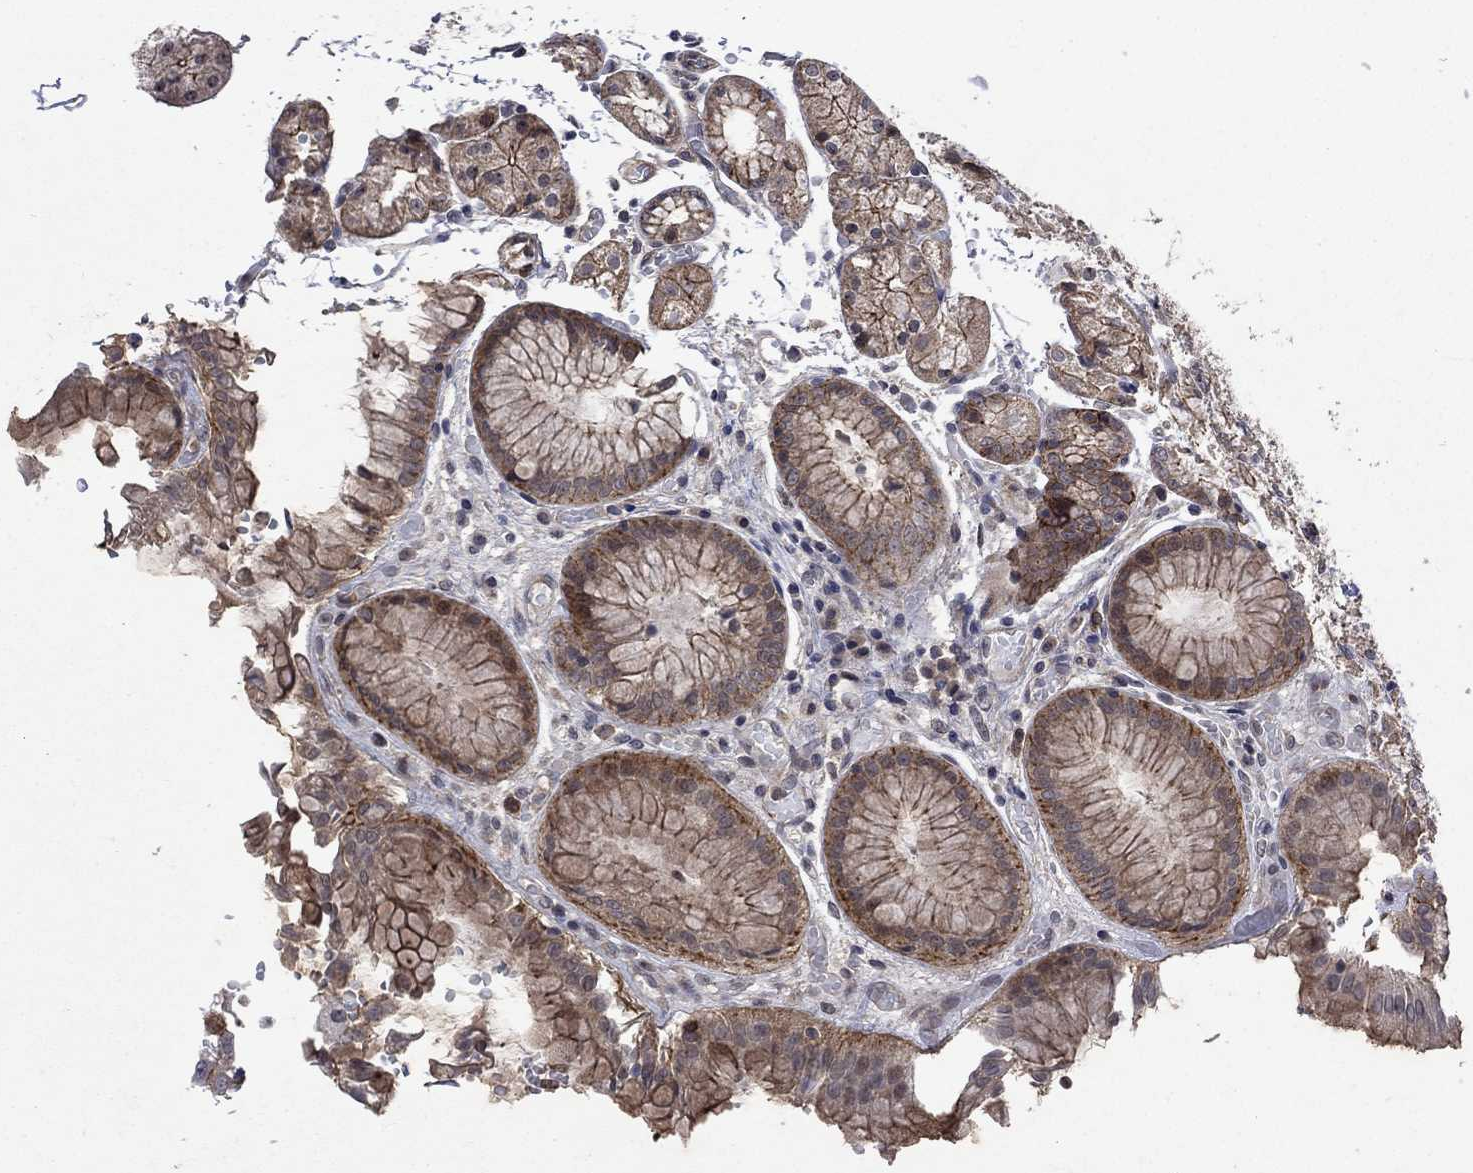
{"staining": {"intensity": "moderate", "quantity": "25%-75%", "location": "cytoplasmic/membranous"}, "tissue": "stomach", "cell_type": "Glandular cells", "image_type": "normal", "snomed": [{"axis": "morphology", "description": "Normal tissue, NOS"}, {"axis": "topography", "description": "Stomach, upper"}], "caption": "Immunohistochemical staining of normal stomach demonstrates 25%-75% levels of moderate cytoplasmic/membranous protein staining in approximately 25%-75% of glandular cells.", "gene": "PPP1R9A", "patient": {"sex": "male", "age": 72}}